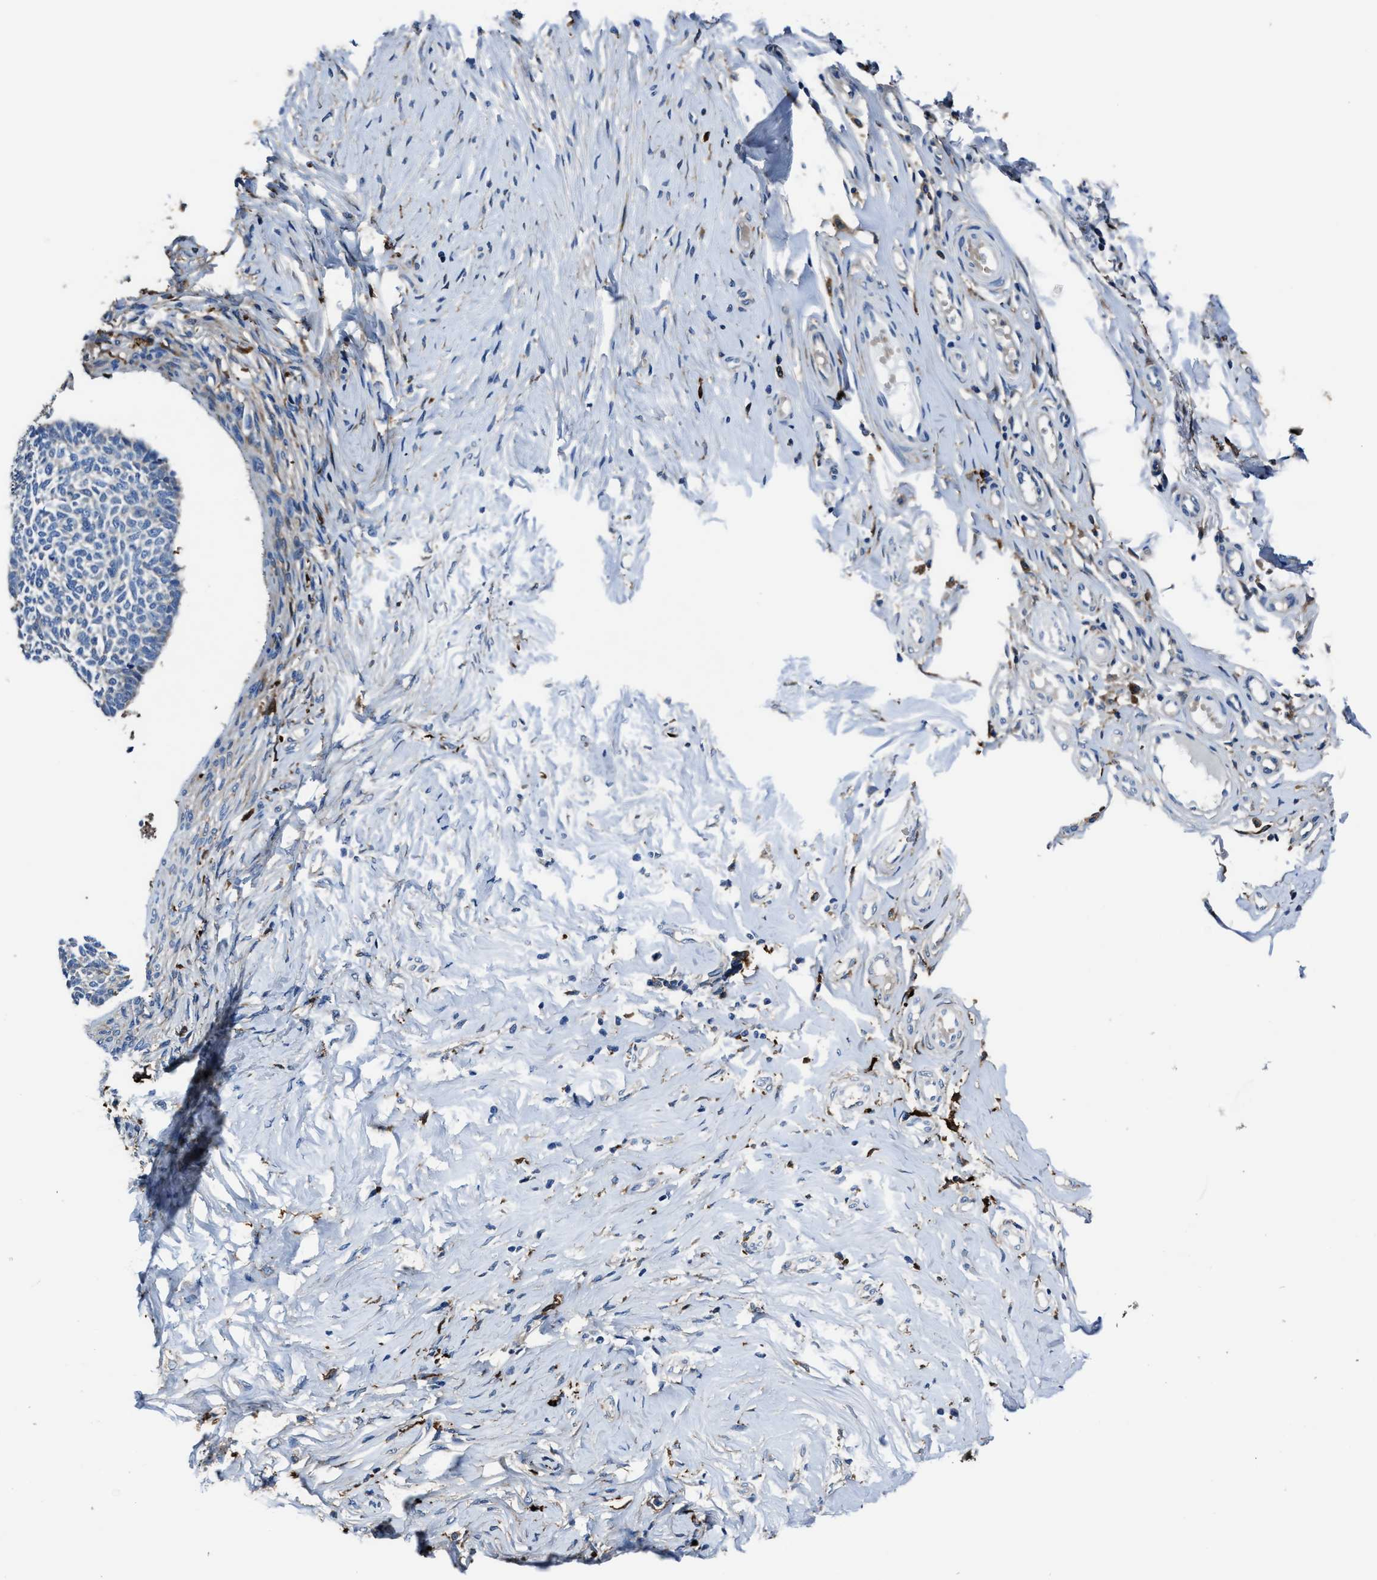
{"staining": {"intensity": "negative", "quantity": "none", "location": "none"}, "tissue": "skin cancer", "cell_type": "Tumor cells", "image_type": "cancer", "snomed": [{"axis": "morphology", "description": "Normal tissue, NOS"}, {"axis": "morphology", "description": "Basal cell carcinoma"}, {"axis": "topography", "description": "Skin"}], "caption": "An image of skin cancer (basal cell carcinoma) stained for a protein demonstrates no brown staining in tumor cells.", "gene": "FTL", "patient": {"sex": "male", "age": 87}}